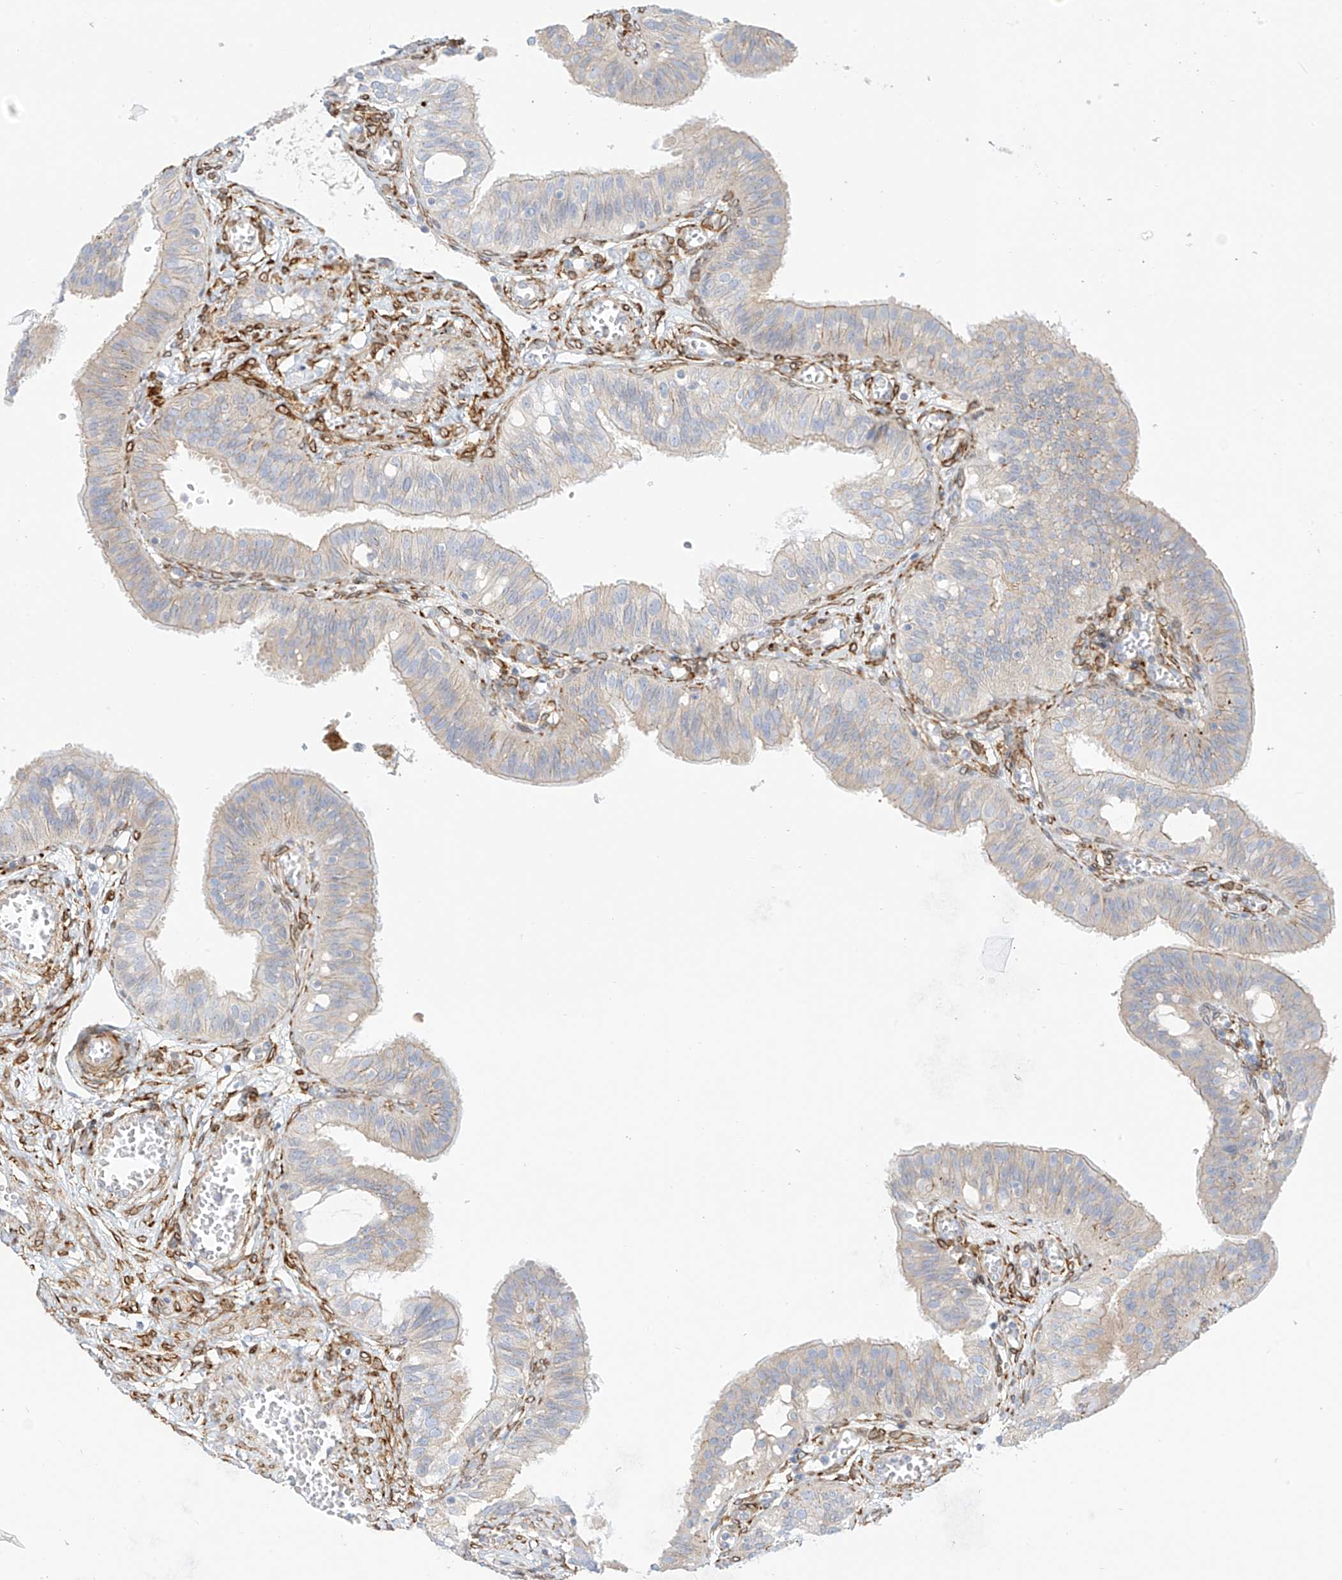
{"staining": {"intensity": "negative", "quantity": "none", "location": "none"}, "tissue": "fallopian tube", "cell_type": "Glandular cells", "image_type": "normal", "snomed": [{"axis": "morphology", "description": "Normal tissue, NOS"}, {"axis": "topography", "description": "Fallopian tube"}, {"axis": "topography", "description": "Ovary"}], "caption": "High magnification brightfield microscopy of benign fallopian tube stained with DAB (brown) and counterstained with hematoxylin (blue): glandular cells show no significant expression. Nuclei are stained in blue.", "gene": "PCYOX1", "patient": {"sex": "female", "age": 42}}